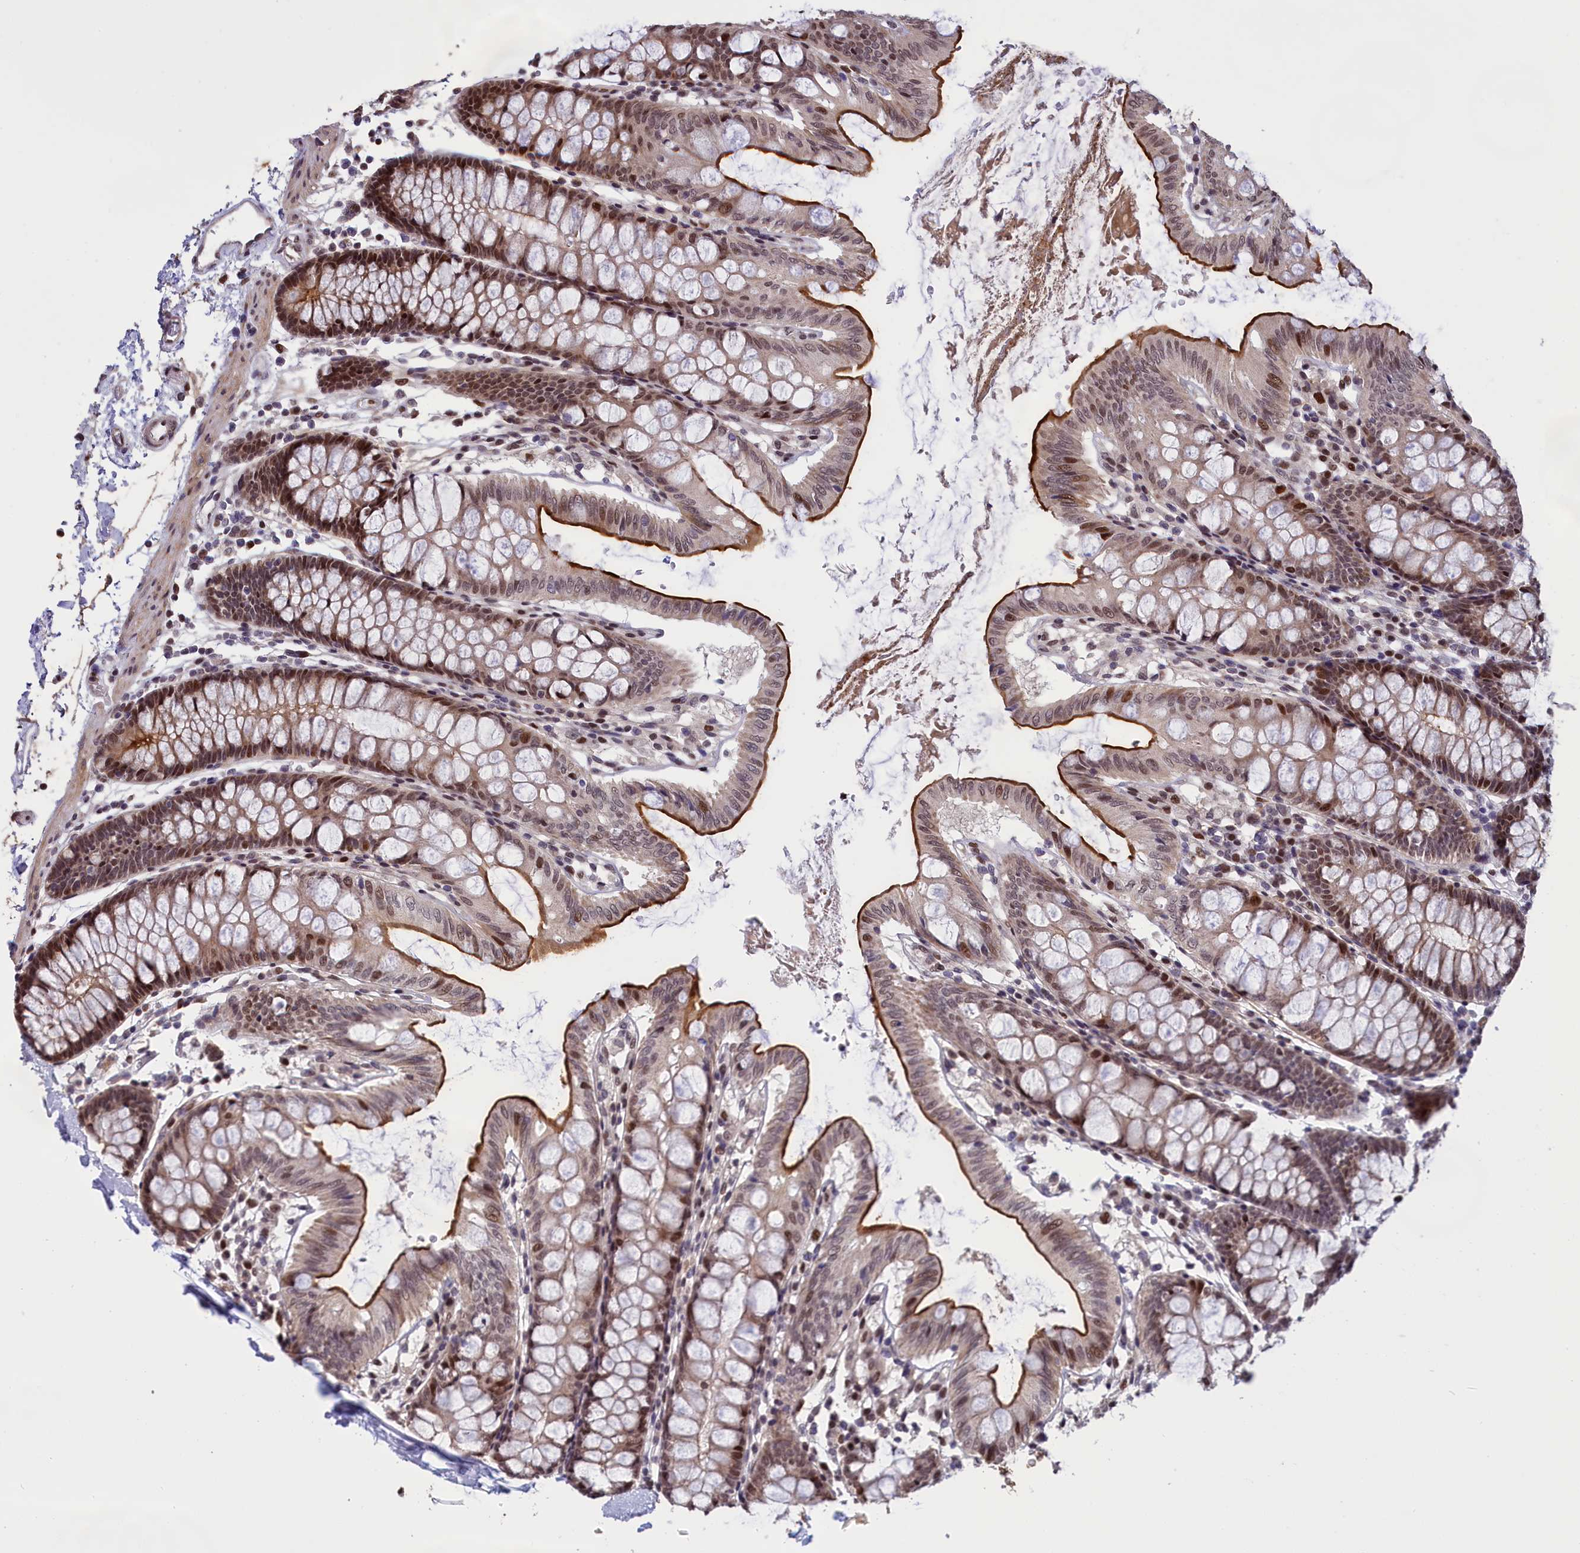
{"staining": {"intensity": "moderate", "quantity": ">75%", "location": "cytoplasmic/membranous,nuclear"}, "tissue": "colon", "cell_type": "Endothelial cells", "image_type": "normal", "snomed": [{"axis": "morphology", "description": "Normal tissue, NOS"}, {"axis": "topography", "description": "Colon"}], "caption": "Protein staining of normal colon displays moderate cytoplasmic/membranous,nuclear staining in approximately >75% of endothelial cells.", "gene": "RELB", "patient": {"sex": "male", "age": 75}}